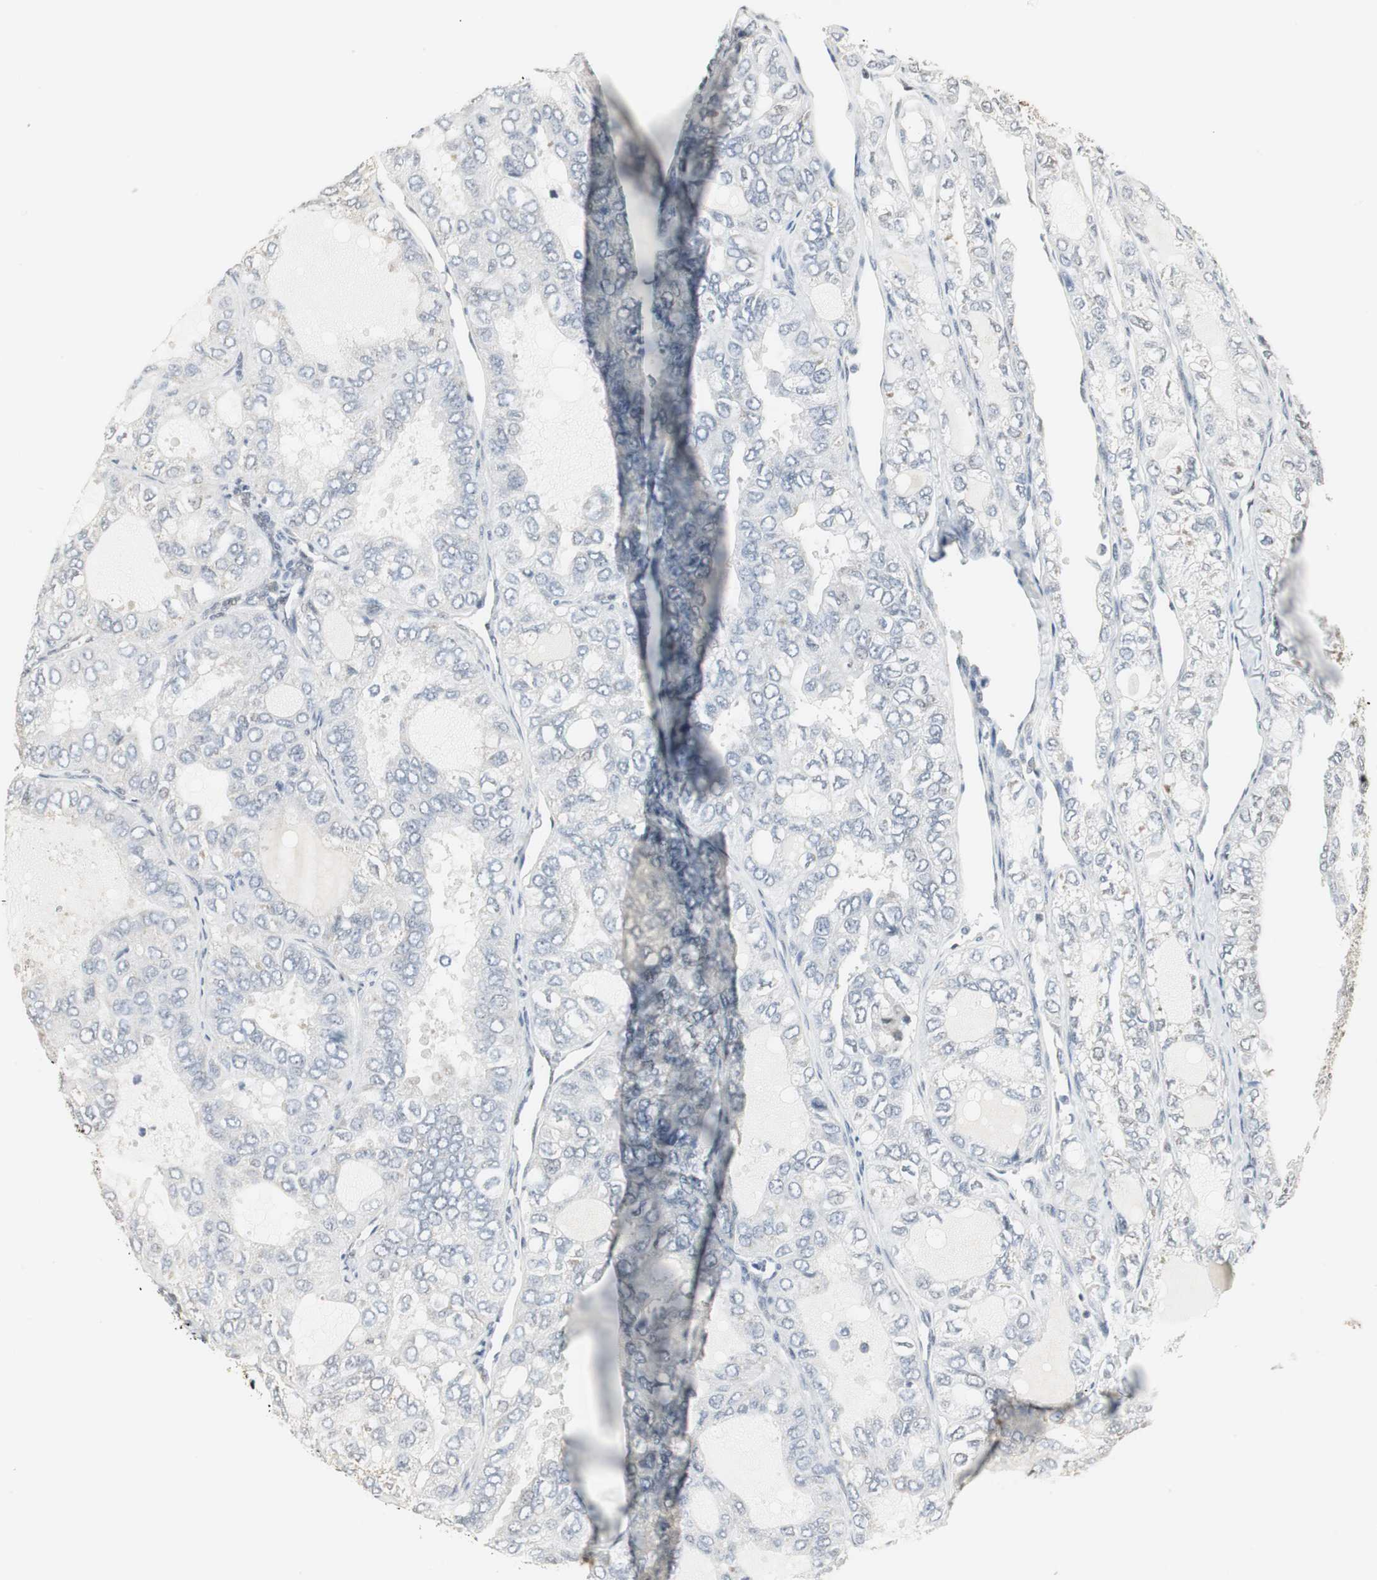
{"staining": {"intensity": "weak", "quantity": "<25%", "location": "cytoplasmic/membranous"}, "tissue": "thyroid cancer", "cell_type": "Tumor cells", "image_type": "cancer", "snomed": [{"axis": "morphology", "description": "Follicular adenoma carcinoma, NOS"}, {"axis": "topography", "description": "Thyroid gland"}], "caption": "Follicular adenoma carcinoma (thyroid) was stained to show a protein in brown. There is no significant staining in tumor cells.", "gene": "CCT5", "patient": {"sex": "male", "age": 75}}